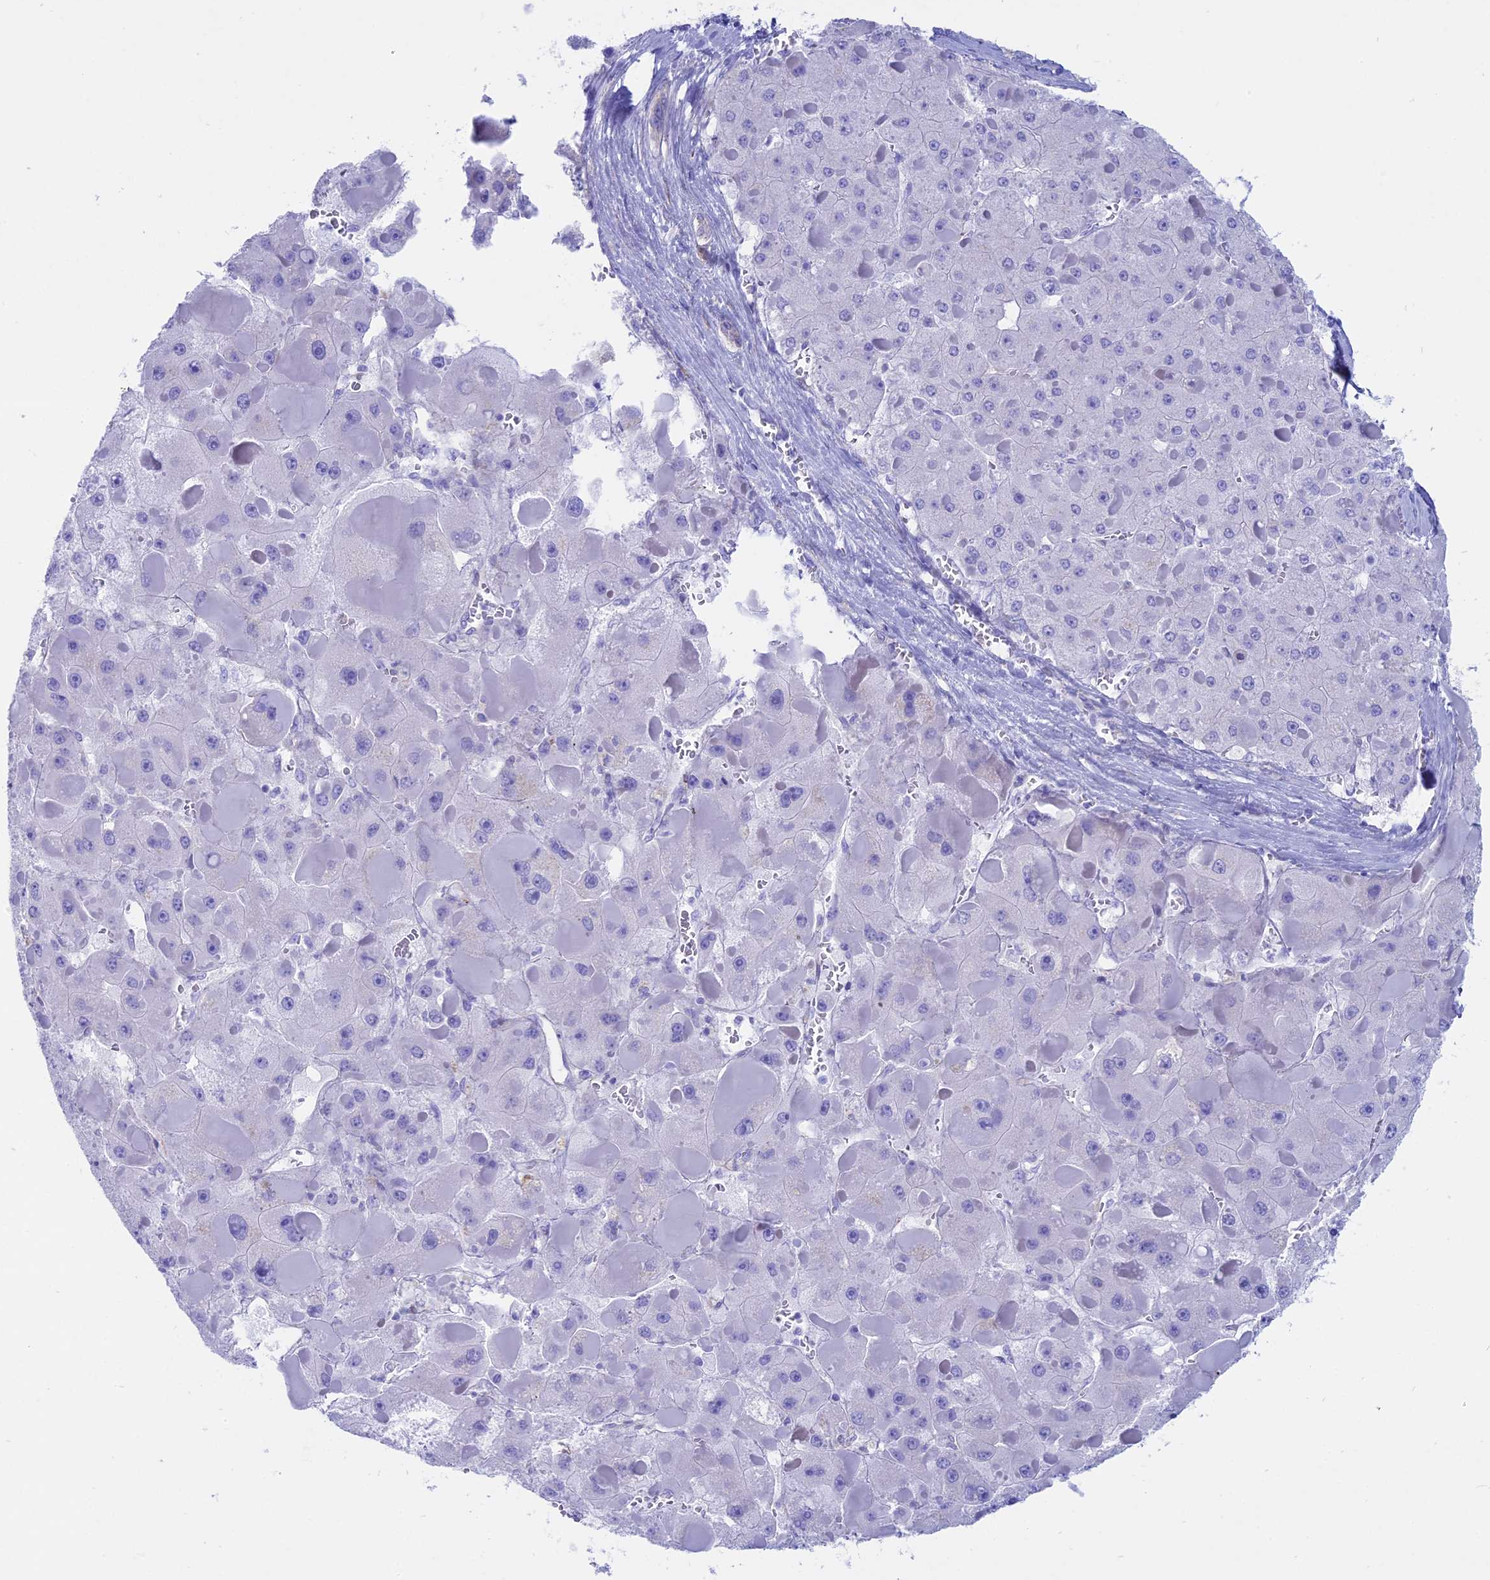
{"staining": {"intensity": "negative", "quantity": "none", "location": "none"}, "tissue": "liver cancer", "cell_type": "Tumor cells", "image_type": "cancer", "snomed": [{"axis": "morphology", "description": "Carcinoma, Hepatocellular, NOS"}, {"axis": "topography", "description": "Liver"}], "caption": "An image of liver cancer stained for a protein displays no brown staining in tumor cells.", "gene": "OR2AE1", "patient": {"sex": "female", "age": 73}}